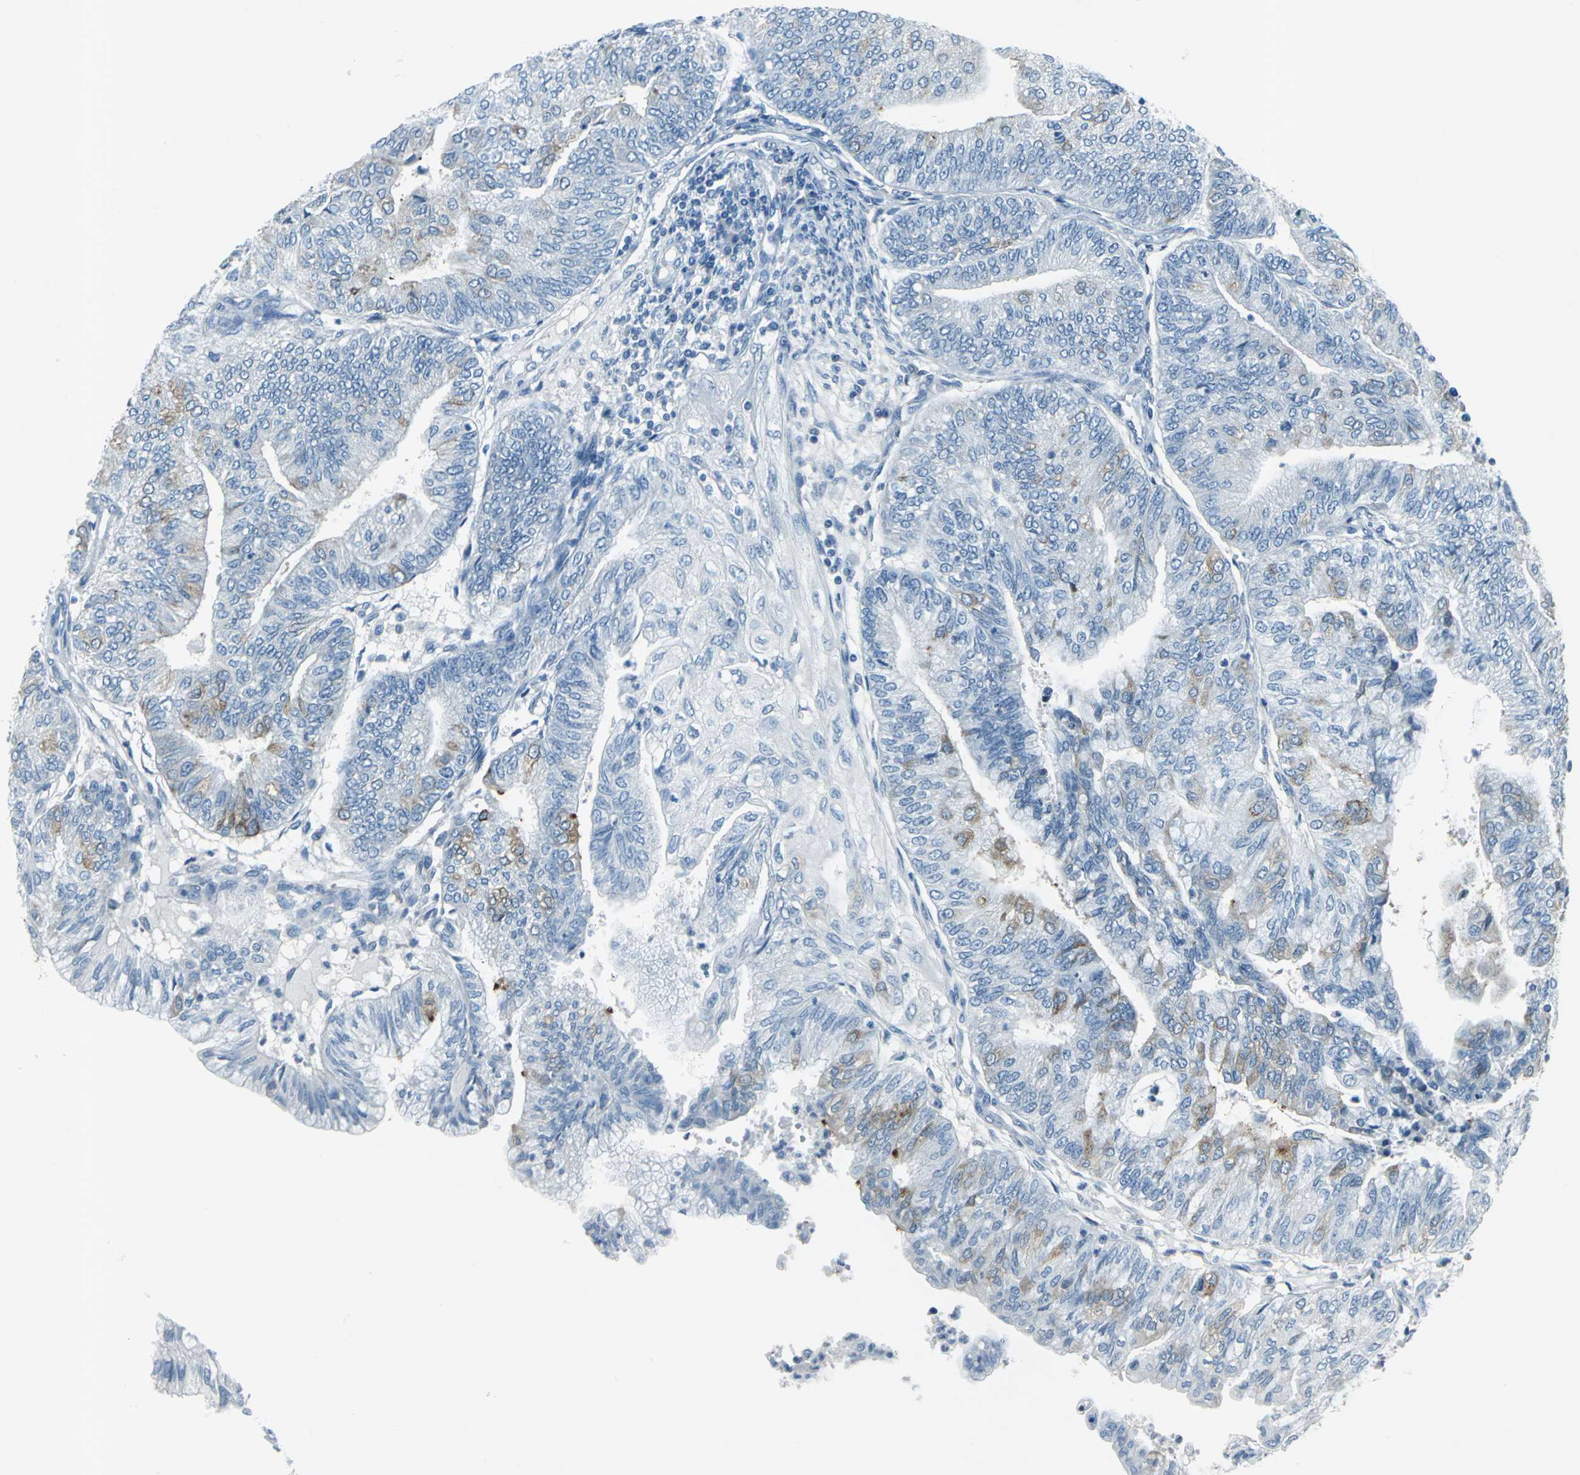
{"staining": {"intensity": "moderate", "quantity": "<25%", "location": "cytoplasmic/membranous"}, "tissue": "endometrial cancer", "cell_type": "Tumor cells", "image_type": "cancer", "snomed": [{"axis": "morphology", "description": "Adenocarcinoma, NOS"}, {"axis": "topography", "description": "Endometrium"}], "caption": "This is a micrograph of immunohistochemistry (IHC) staining of endometrial adenocarcinoma, which shows moderate positivity in the cytoplasmic/membranous of tumor cells.", "gene": "DNAI2", "patient": {"sex": "female", "age": 59}}